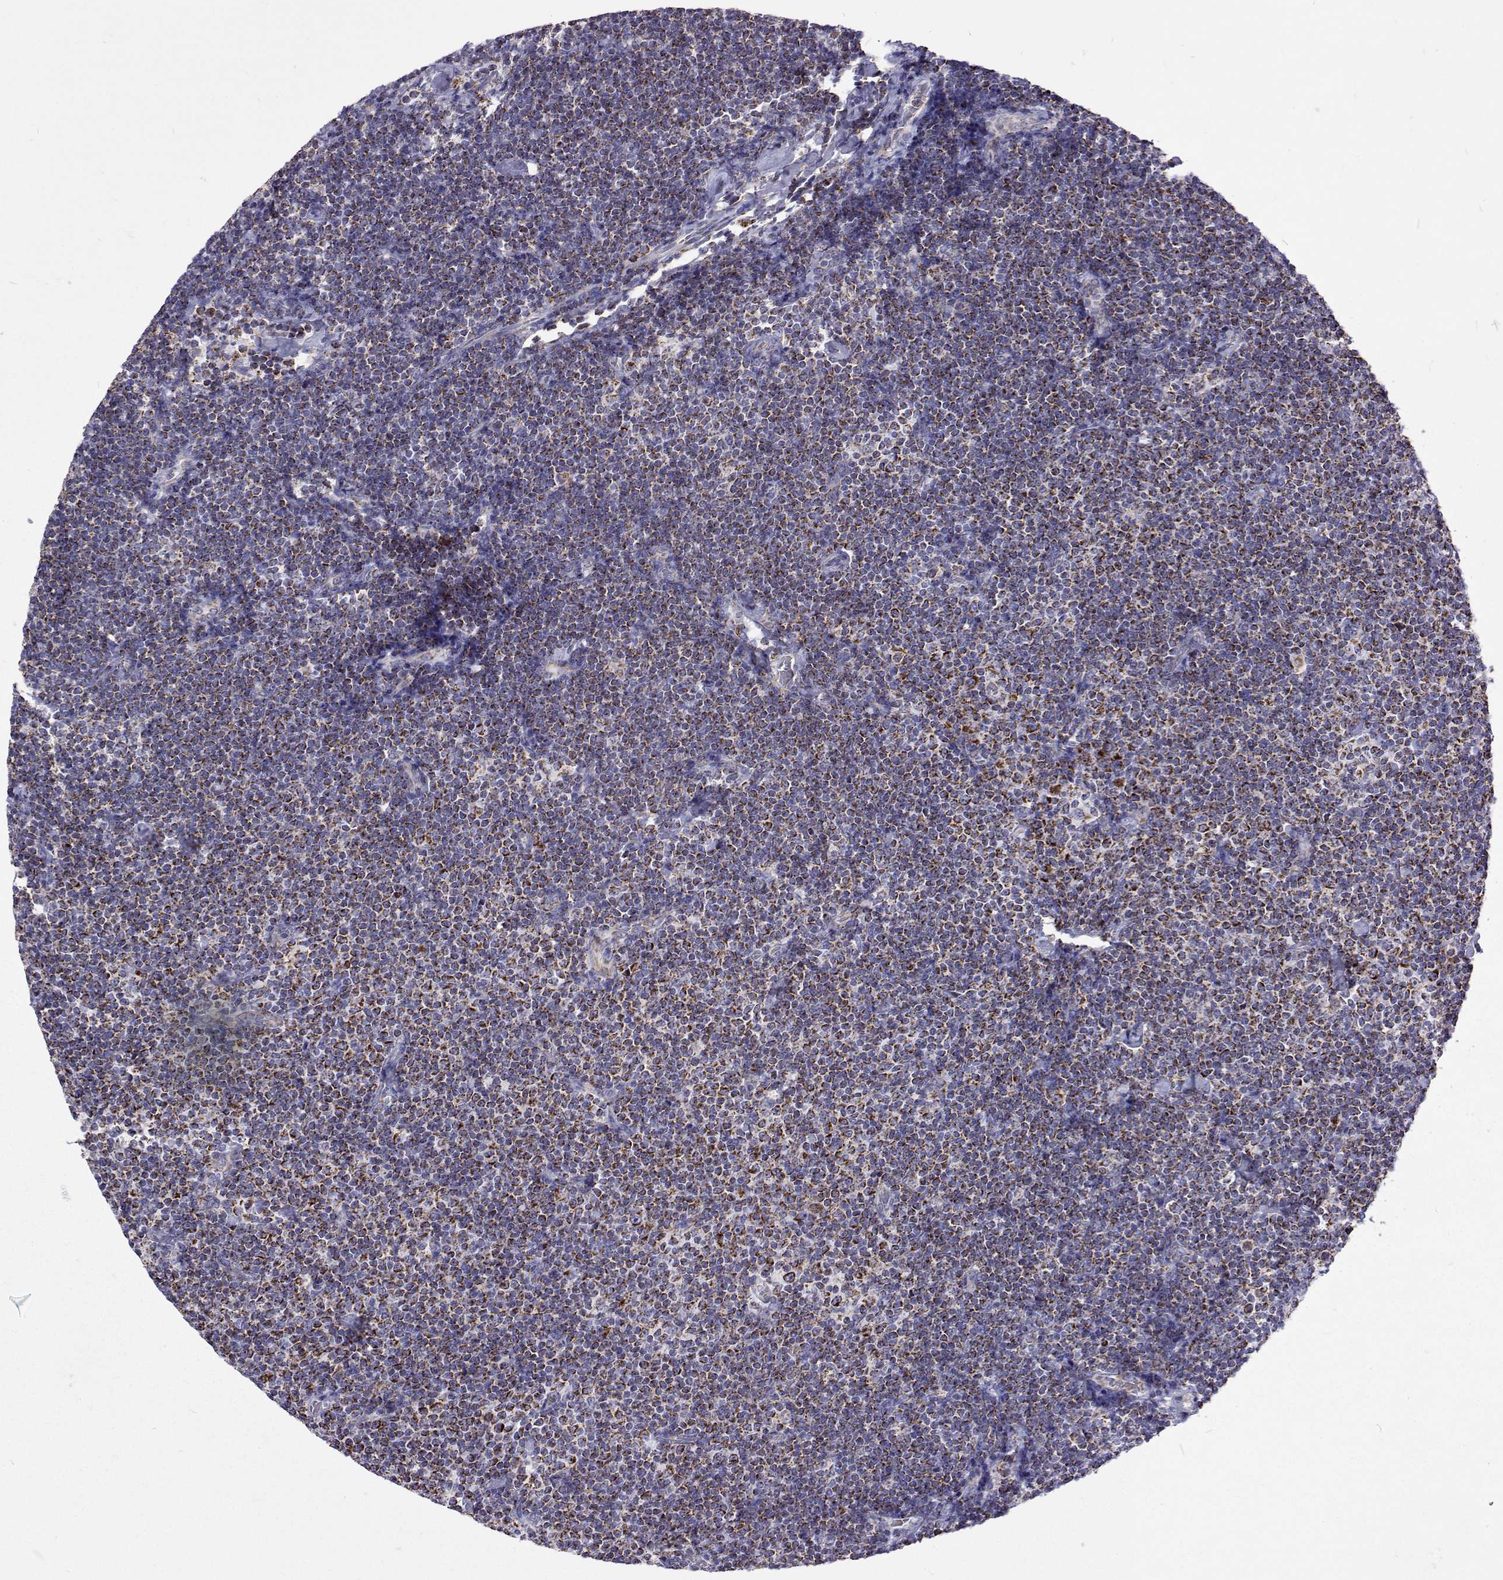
{"staining": {"intensity": "strong", "quantity": "25%-75%", "location": "cytoplasmic/membranous"}, "tissue": "lymphoma", "cell_type": "Tumor cells", "image_type": "cancer", "snomed": [{"axis": "morphology", "description": "Malignant lymphoma, non-Hodgkin's type, Low grade"}, {"axis": "topography", "description": "Lymph node"}], "caption": "Protein expression analysis of malignant lymphoma, non-Hodgkin's type (low-grade) reveals strong cytoplasmic/membranous staining in about 25%-75% of tumor cells.", "gene": "MCCC2", "patient": {"sex": "male", "age": 81}}